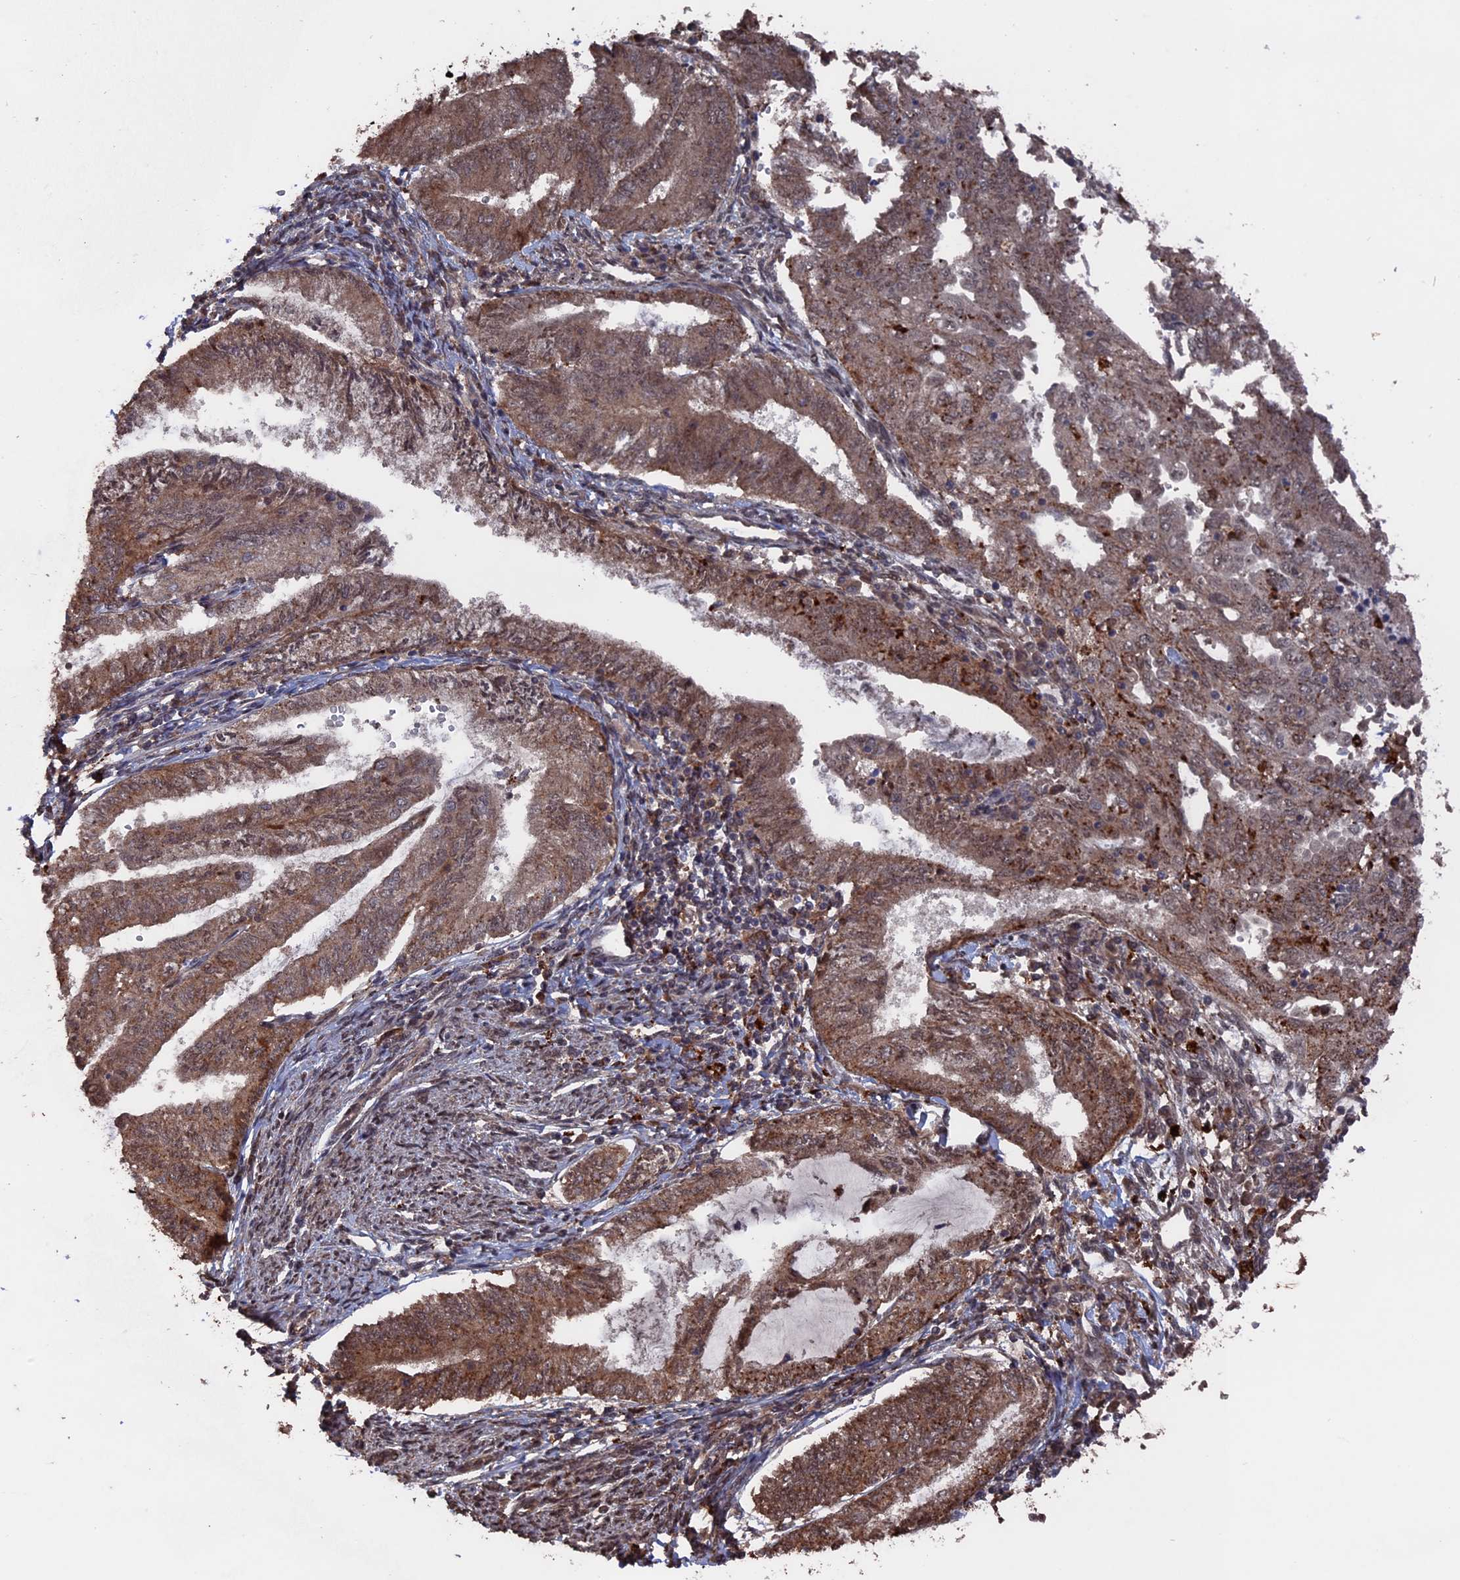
{"staining": {"intensity": "moderate", "quantity": ">75%", "location": "cytoplasmic/membranous,nuclear"}, "tissue": "endometrial cancer", "cell_type": "Tumor cells", "image_type": "cancer", "snomed": [{"axis": "morphology", "description": "Adenocarcinoma, NOS"}, {"axis": "topography", "description": "Endometrium"}], "caption": "Approximately >75% of tumor cells in human adenocarcinoma (endometrial) demonstrate moderate cytoplasmic/membranous and nuclear protein positivity as visualized by brown immunohistochemical staining.", "gene": "TELO2", "patient": {"sex": "female", "age": 66}}